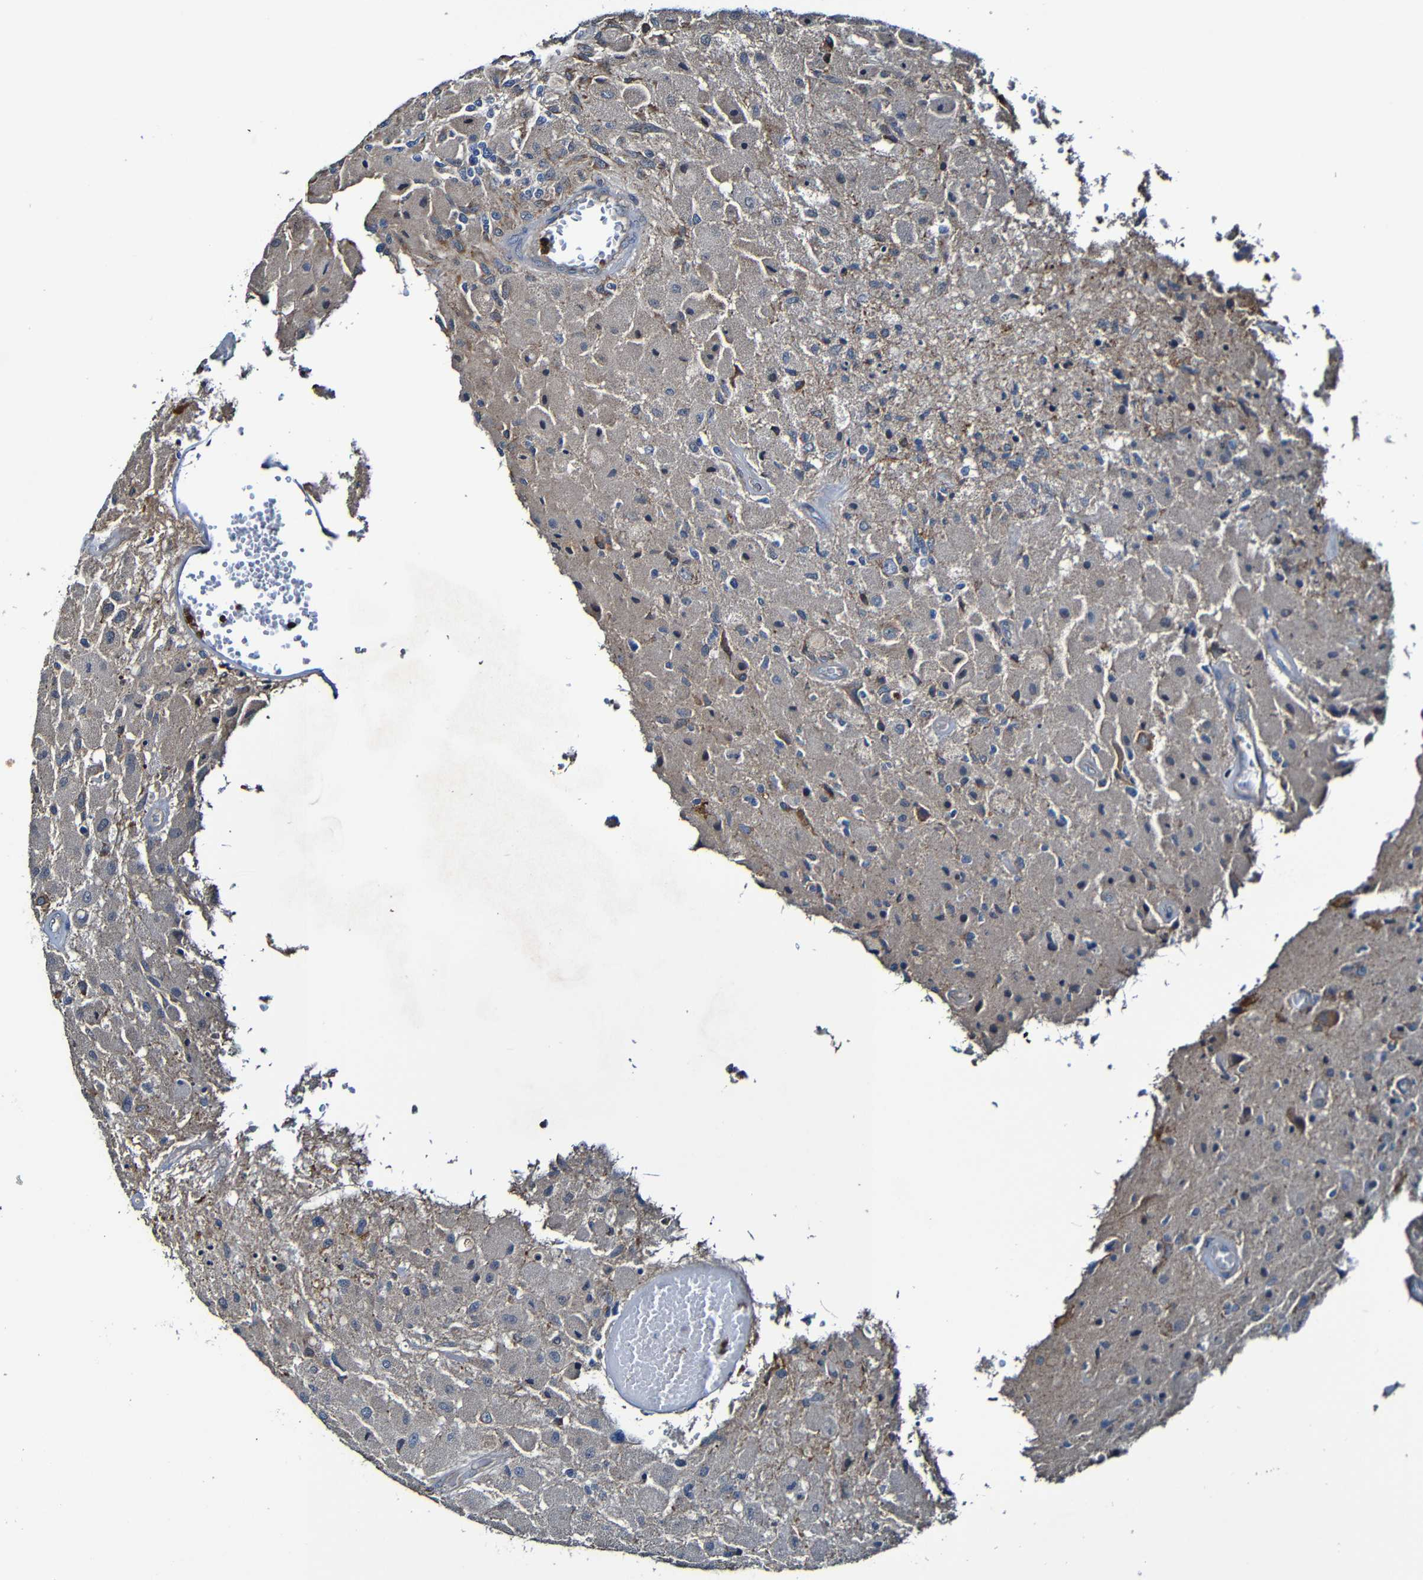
{"staining": {"intensity": "moderate", "quantity": "<25%", "location": "cytoplasmic/membranous"}, "tissue": "glioma", "cell_type": "Tumor cells", "image_type": "cancer", "snomed": [{"axis": "morphology", "description": "Normal tissue, NOS"}, {"axis": "morphology", "description": "Glioma, malignant, High grade"}, {"axis": "topography", "description": "Cerebral cortex"}], "caption": "IHC image of neoplastic tissue: malignant glioma (high-grade) stained using immunohistochemistry displays low levels of moderate protein expression localized specifically in the cytoplasmic/membranous of tumor cells, appearing as a cytoplasmic/membranous brown color.", "gene": "ADAM15", "patient": {"sex": "male", "age": 77}}